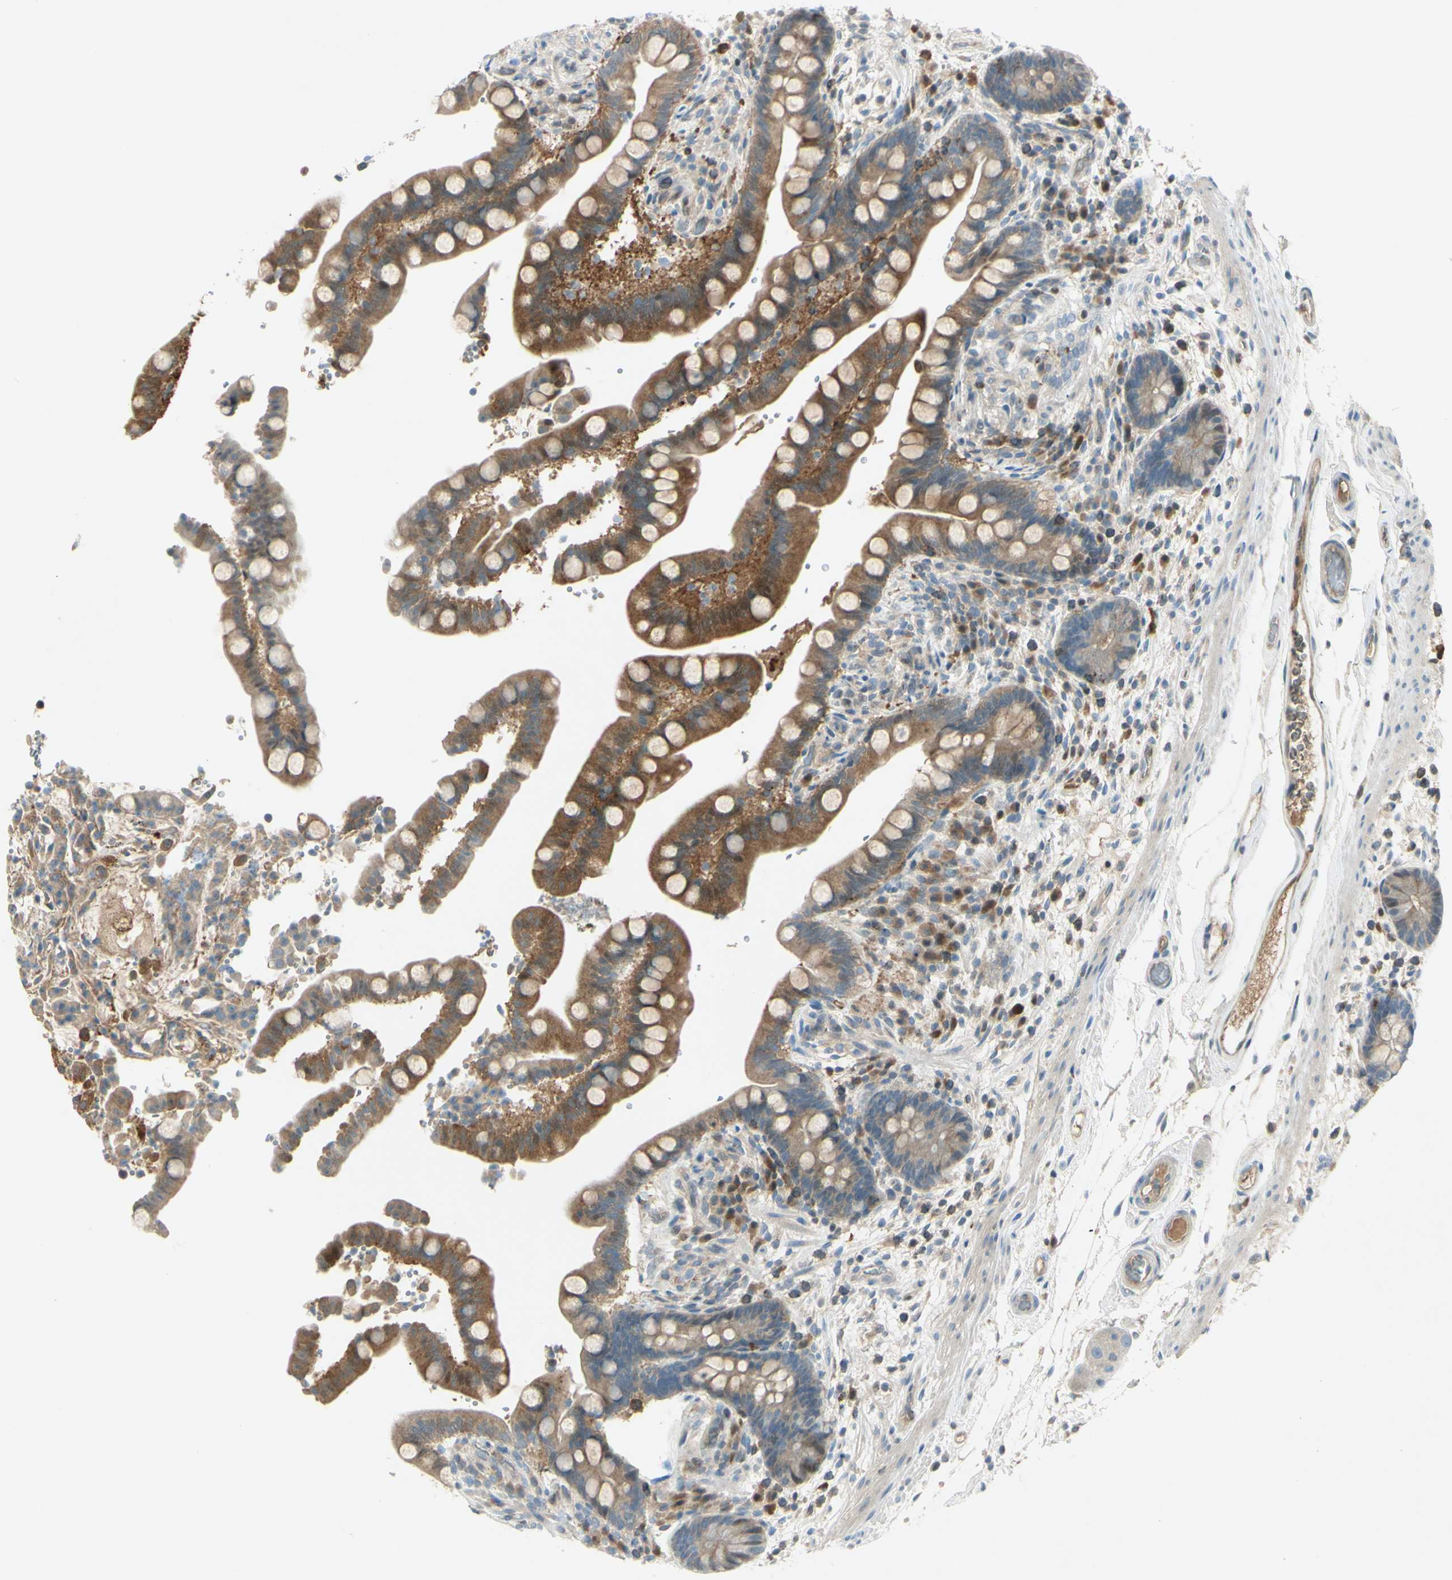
{"staining": {"intensity": "weak", "quantity": ">75%", "location": "cytoplasmic/membranous"}, "tissue": "colon", "cell_type": "Endothelial cells", "image_type": "normal", "snomed": [{"axis": "morphology", "description": "Normal tissue, NOS"}, {"axis": "topography", "description": "Colon"}], "caption": "A histopathology image of colon stained for a protein displays weak cytoplasmic/membranous brown staining in endothelial cells. The staining was performed using DAB (3,3'-diaminobenzidine), with brown indicating positive protein expression. Nuclei are stained blue with hematoxylin.", "gene": "C1orf159", "patient": {"sex": "male", "age": 73}}